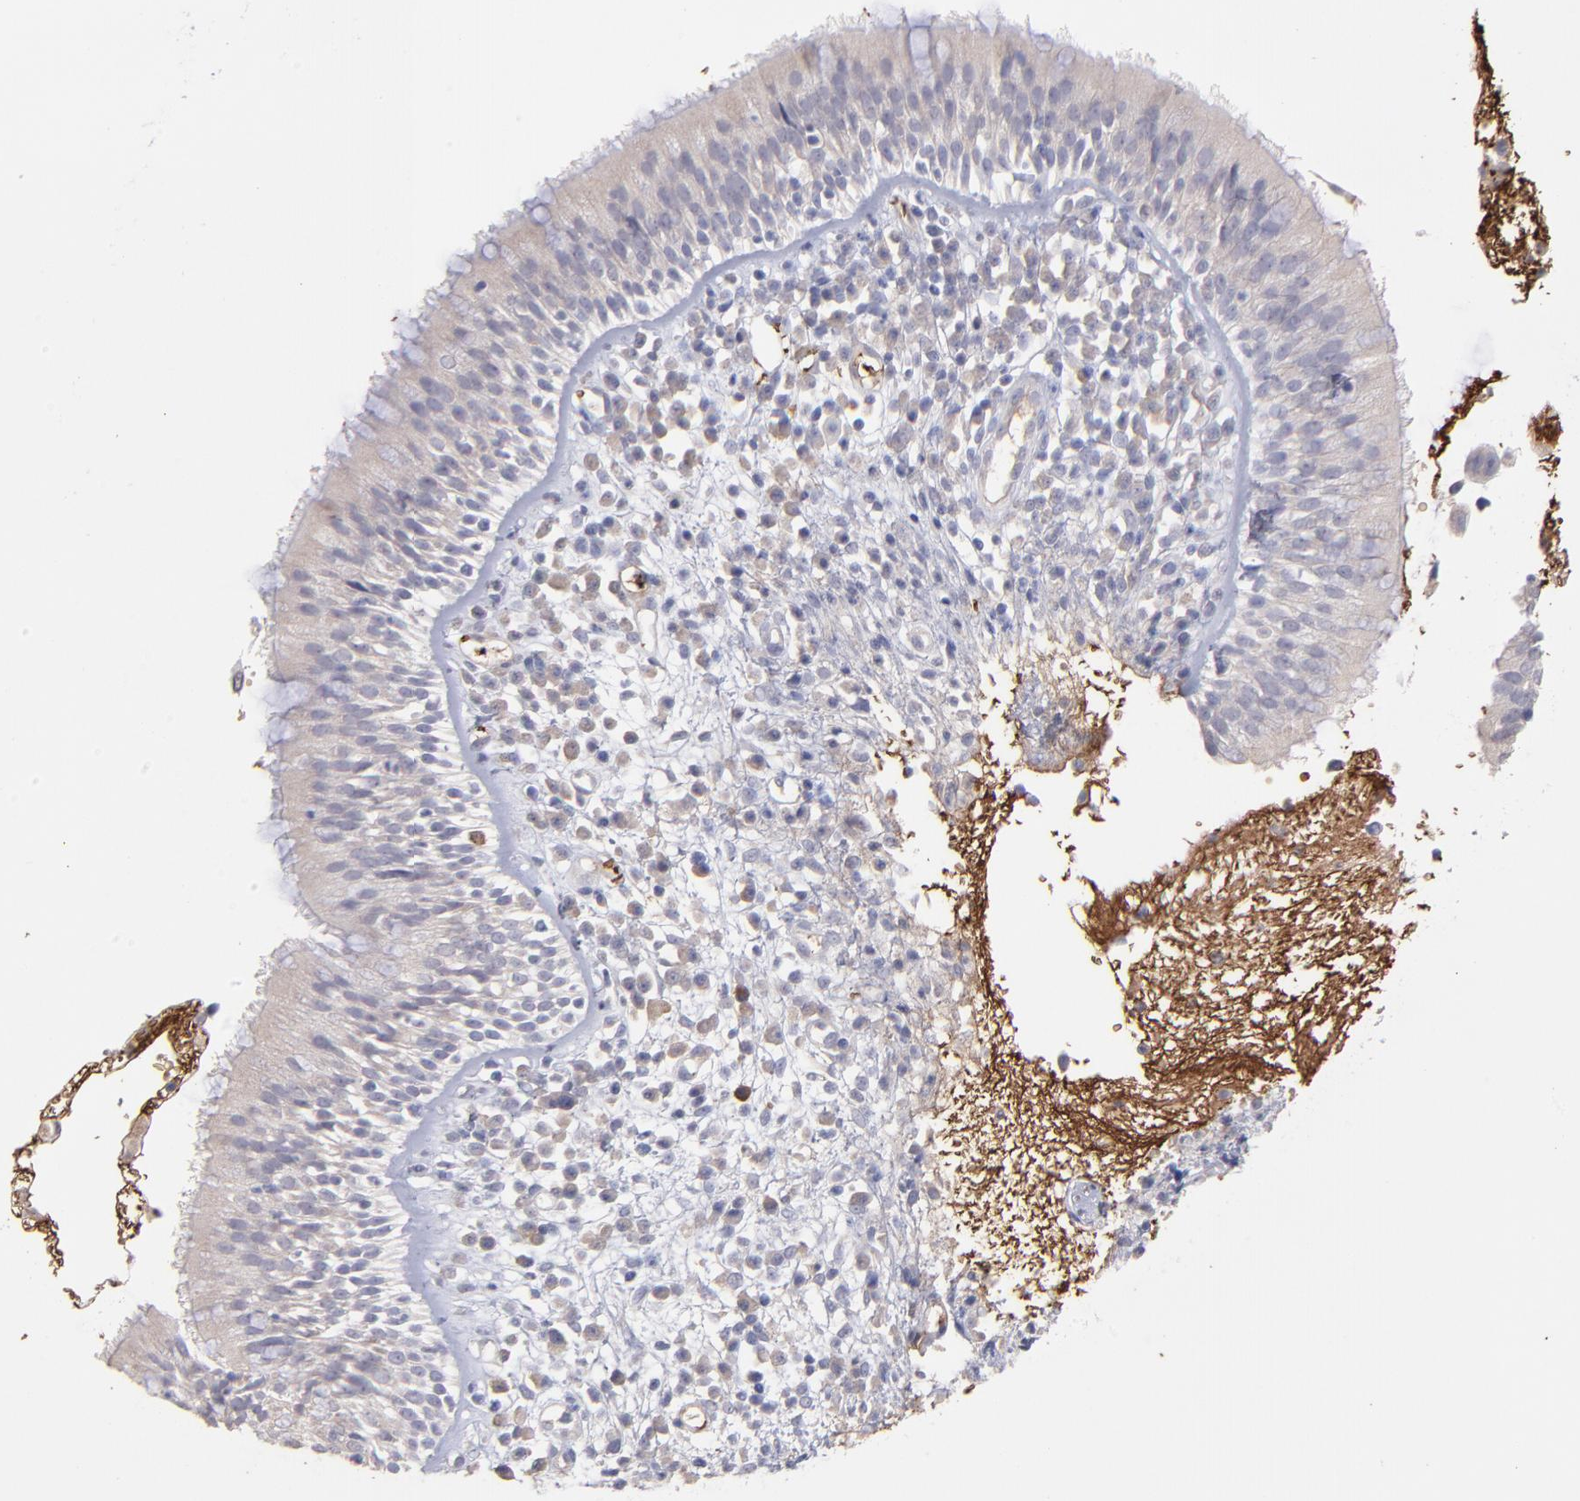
{"staining": {"intensity": "negative", "quantity": "none", "location": "none"}, "tissue": "nasopharynx", "cell_type": "Respiratory epithelial cells", "image_type": "normal", "snomed": [{"axis": "morphology", "description": "Normal tissue, NOS"}, {"axis": "morphology", "description": "Inflammation, NOS"}, {"axis": "morphology", "description": "Malignant melanoma, Metastatic site"}, {"axis": "topography", "description": "Nasopharynx"}], "caption": "Immunohistochemistry image of normal nasopharynx: human nasopharynx stained with DAB displays no significant protein staining in respiratory epithelial cells.", "gene": "F13B", "patient": {"sex": "female", "age": 55}}